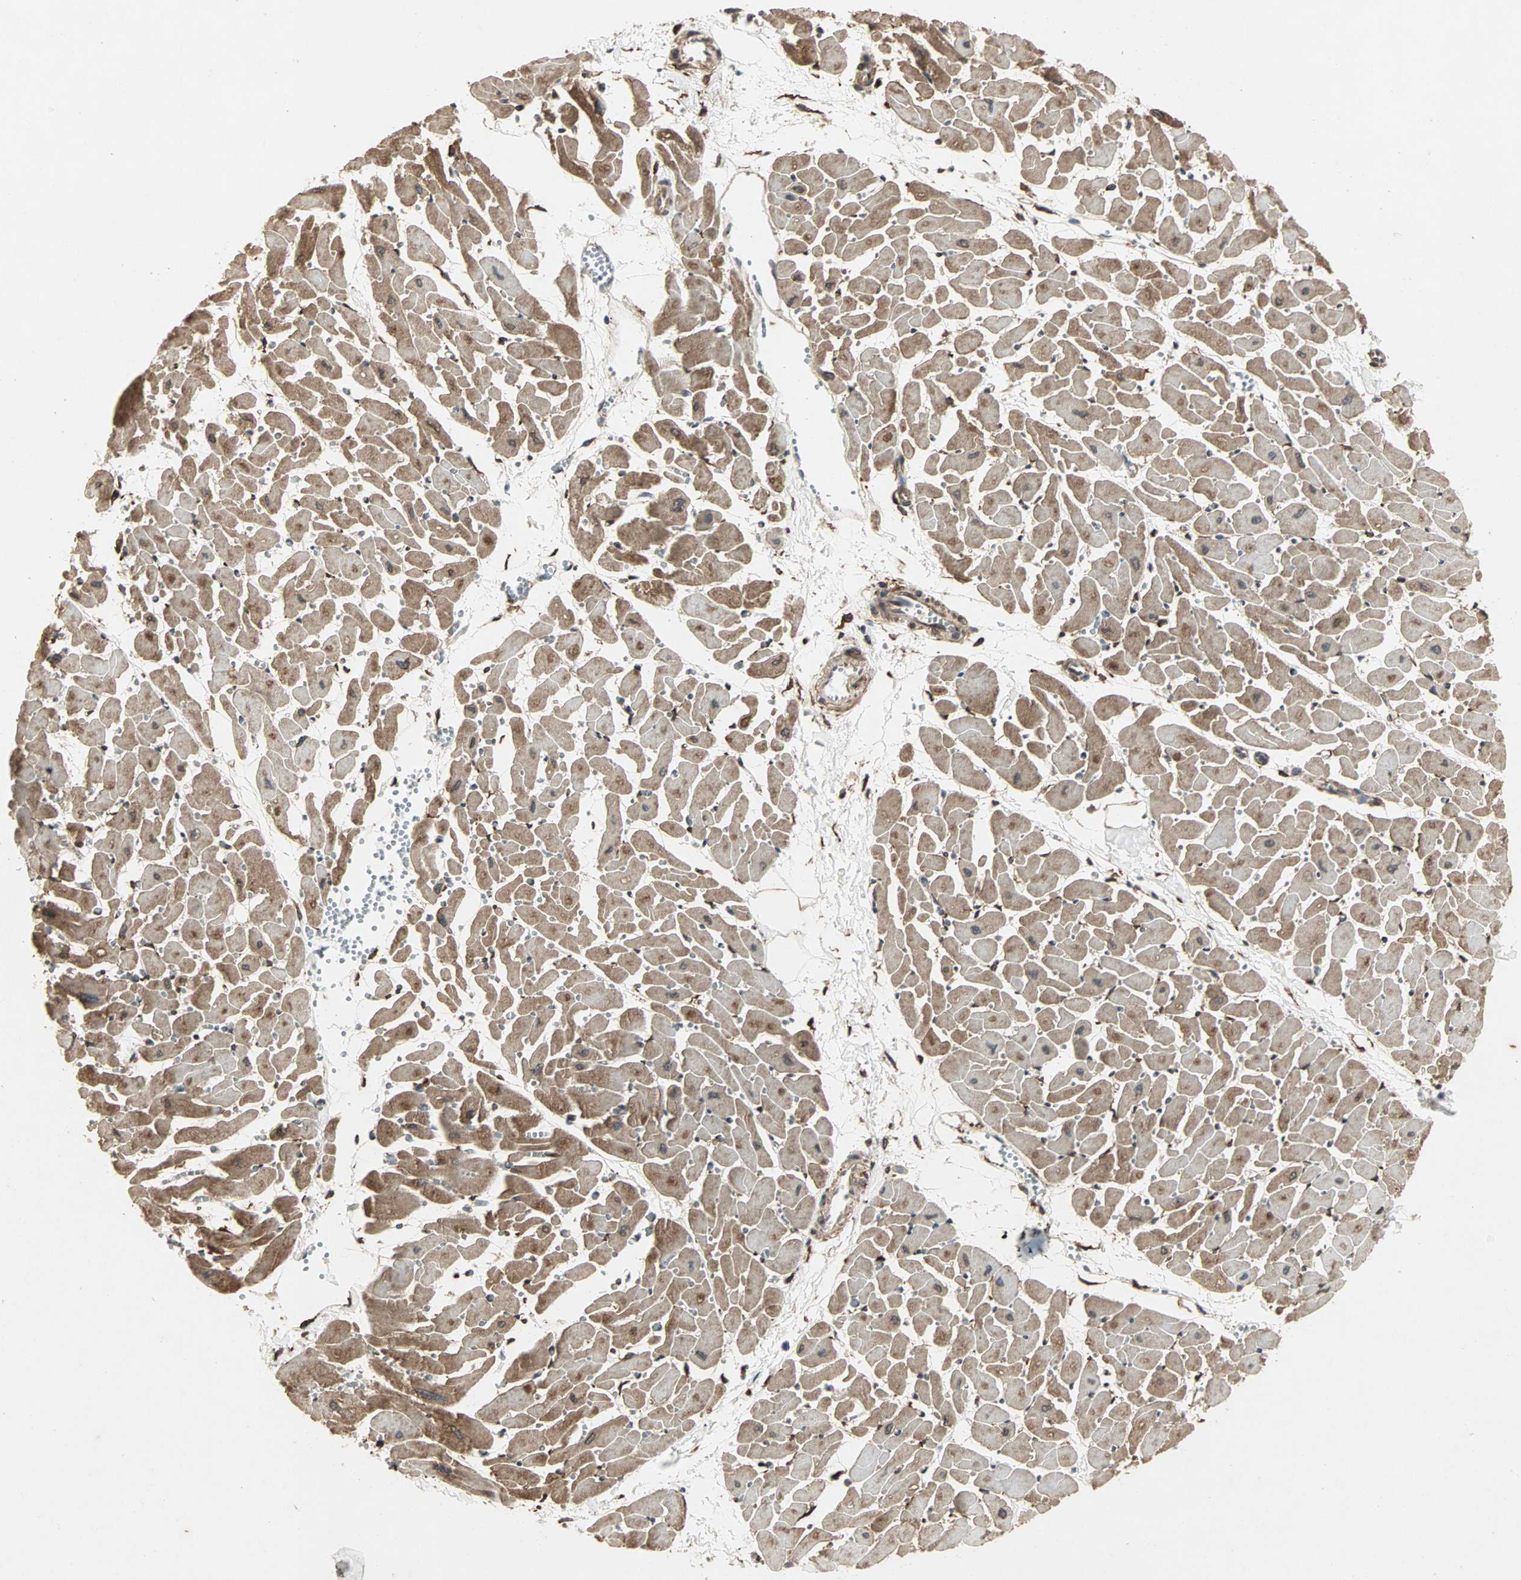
{"staining": {"intensity": "moderate", "quantity": "25%-75%", "location": "cytoplasmic/membranous"}, "tissue": "heart muscle", "cell_type": "Cardiomyocytes", "image_type": "normal", "snomed": [{"axis": "morphology", "description": "Normal tissue, NOS"}, {"axis": "topography", "description": "Heart"}], "caption": "A high-resolution image shows immunohistochemistry staining of normal heart muscle, which shows moderate cytoplasmic/membranous staining in approximately 25%-75% of cardiomyocytes. The staining is performed using DAB (3,3'-diaminobenzidine) brown chromogen to label protein expression. The nuclei are counter-stained blue using hematoxylin.", "gene": "TRPV4", "patient": {"sex": "female", "age": 19}}